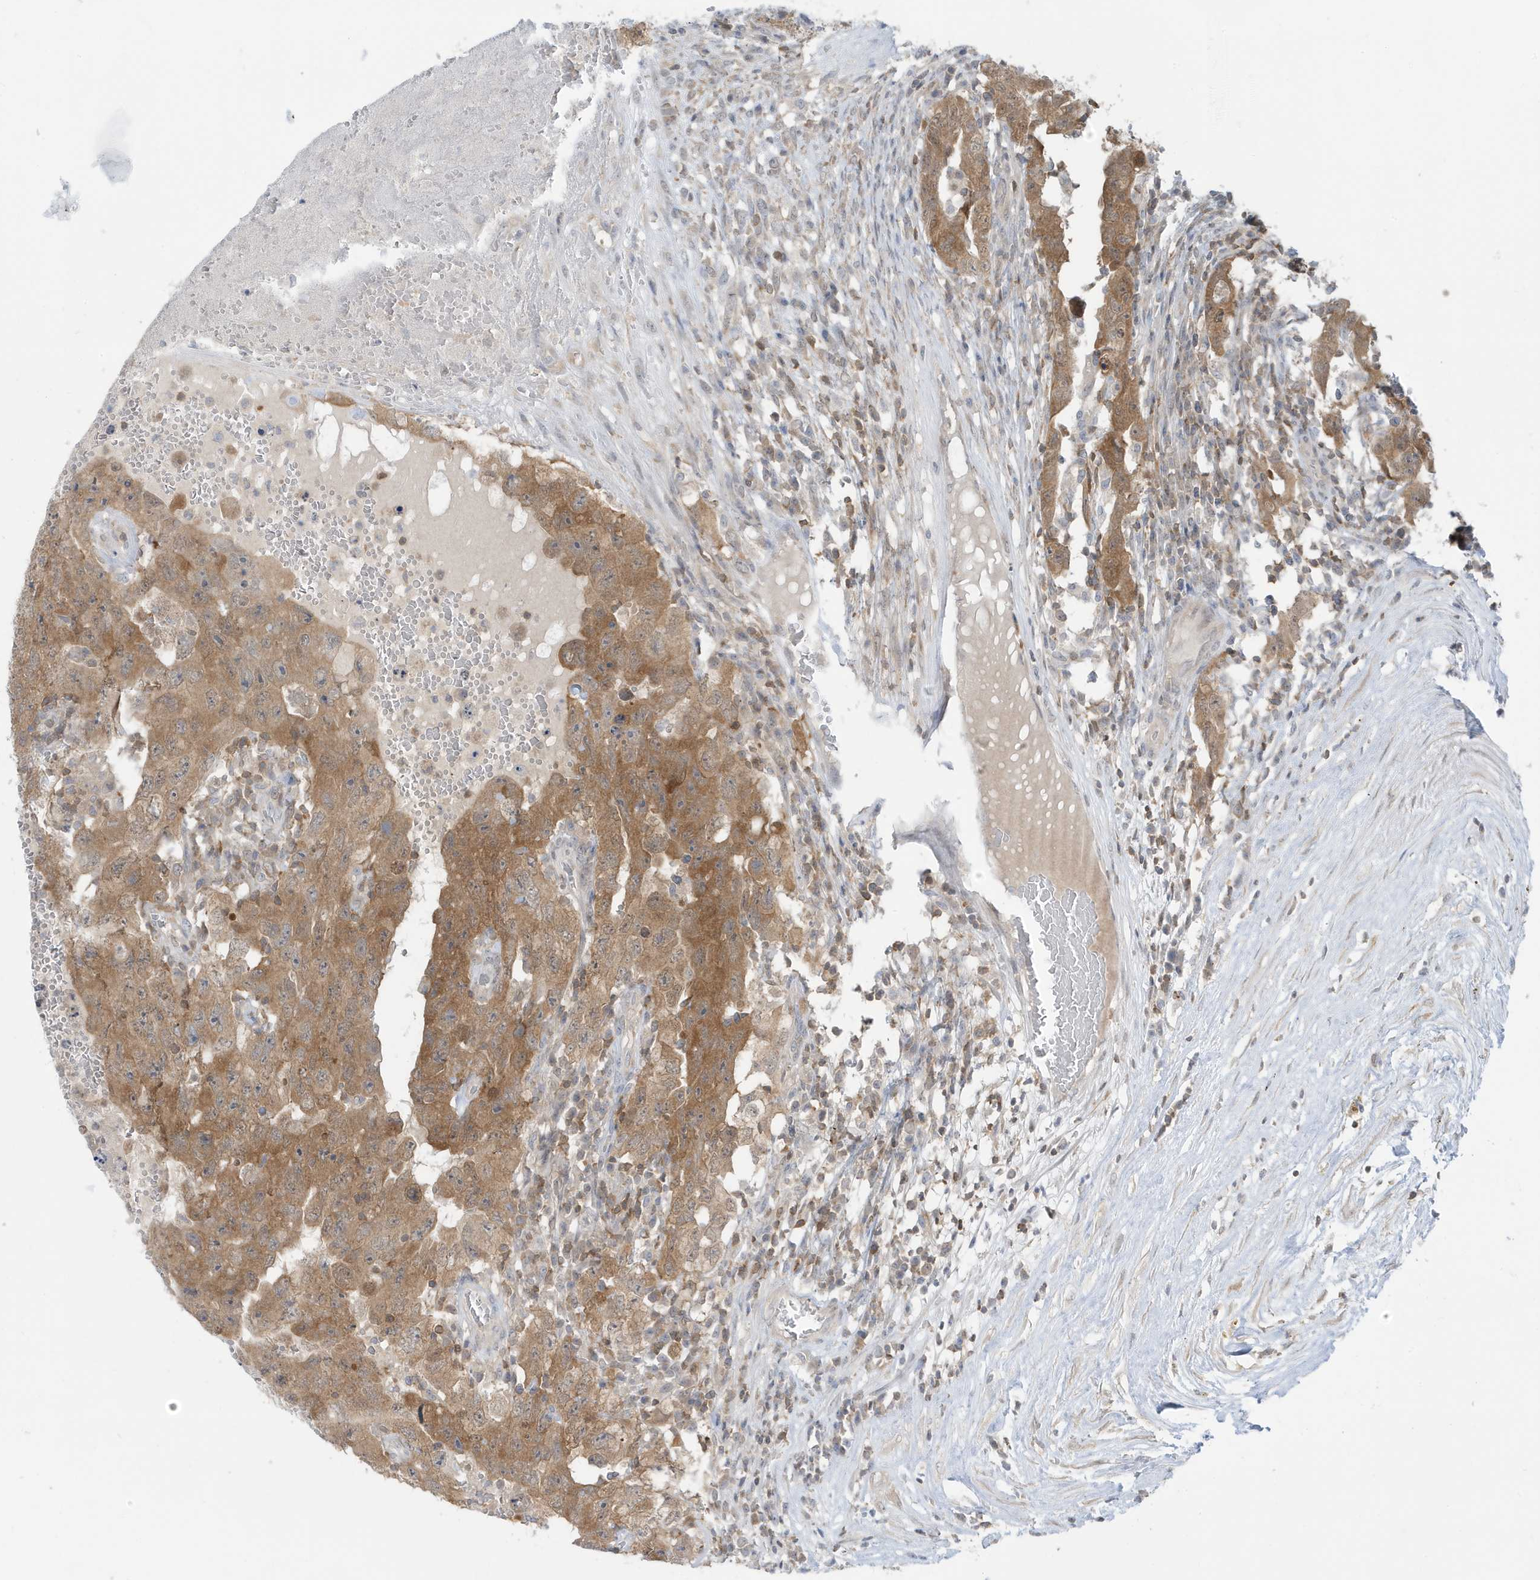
{"staining": {"intensity": "moderate", "quantity": ">75%", "location": "cytoplasmic/membranous"}, "tissue": "testis cancer", "cell_type": "Tumor cells", "image_type": "cancer", "snomed": [{"axis": "morphology", "description": "Carcinoma, Embryonal, NOS"}, {"axis": "topography", "description": "Testis"}], "caption": "A photomicrograph showing moderate cytoplasmic/membranous staining in about >75% of tumor cells in testis cancer, as visualized by brown immunohistochemical staining.", "gene": "OGA", "patient": {"sex": "male", "age": 26}}